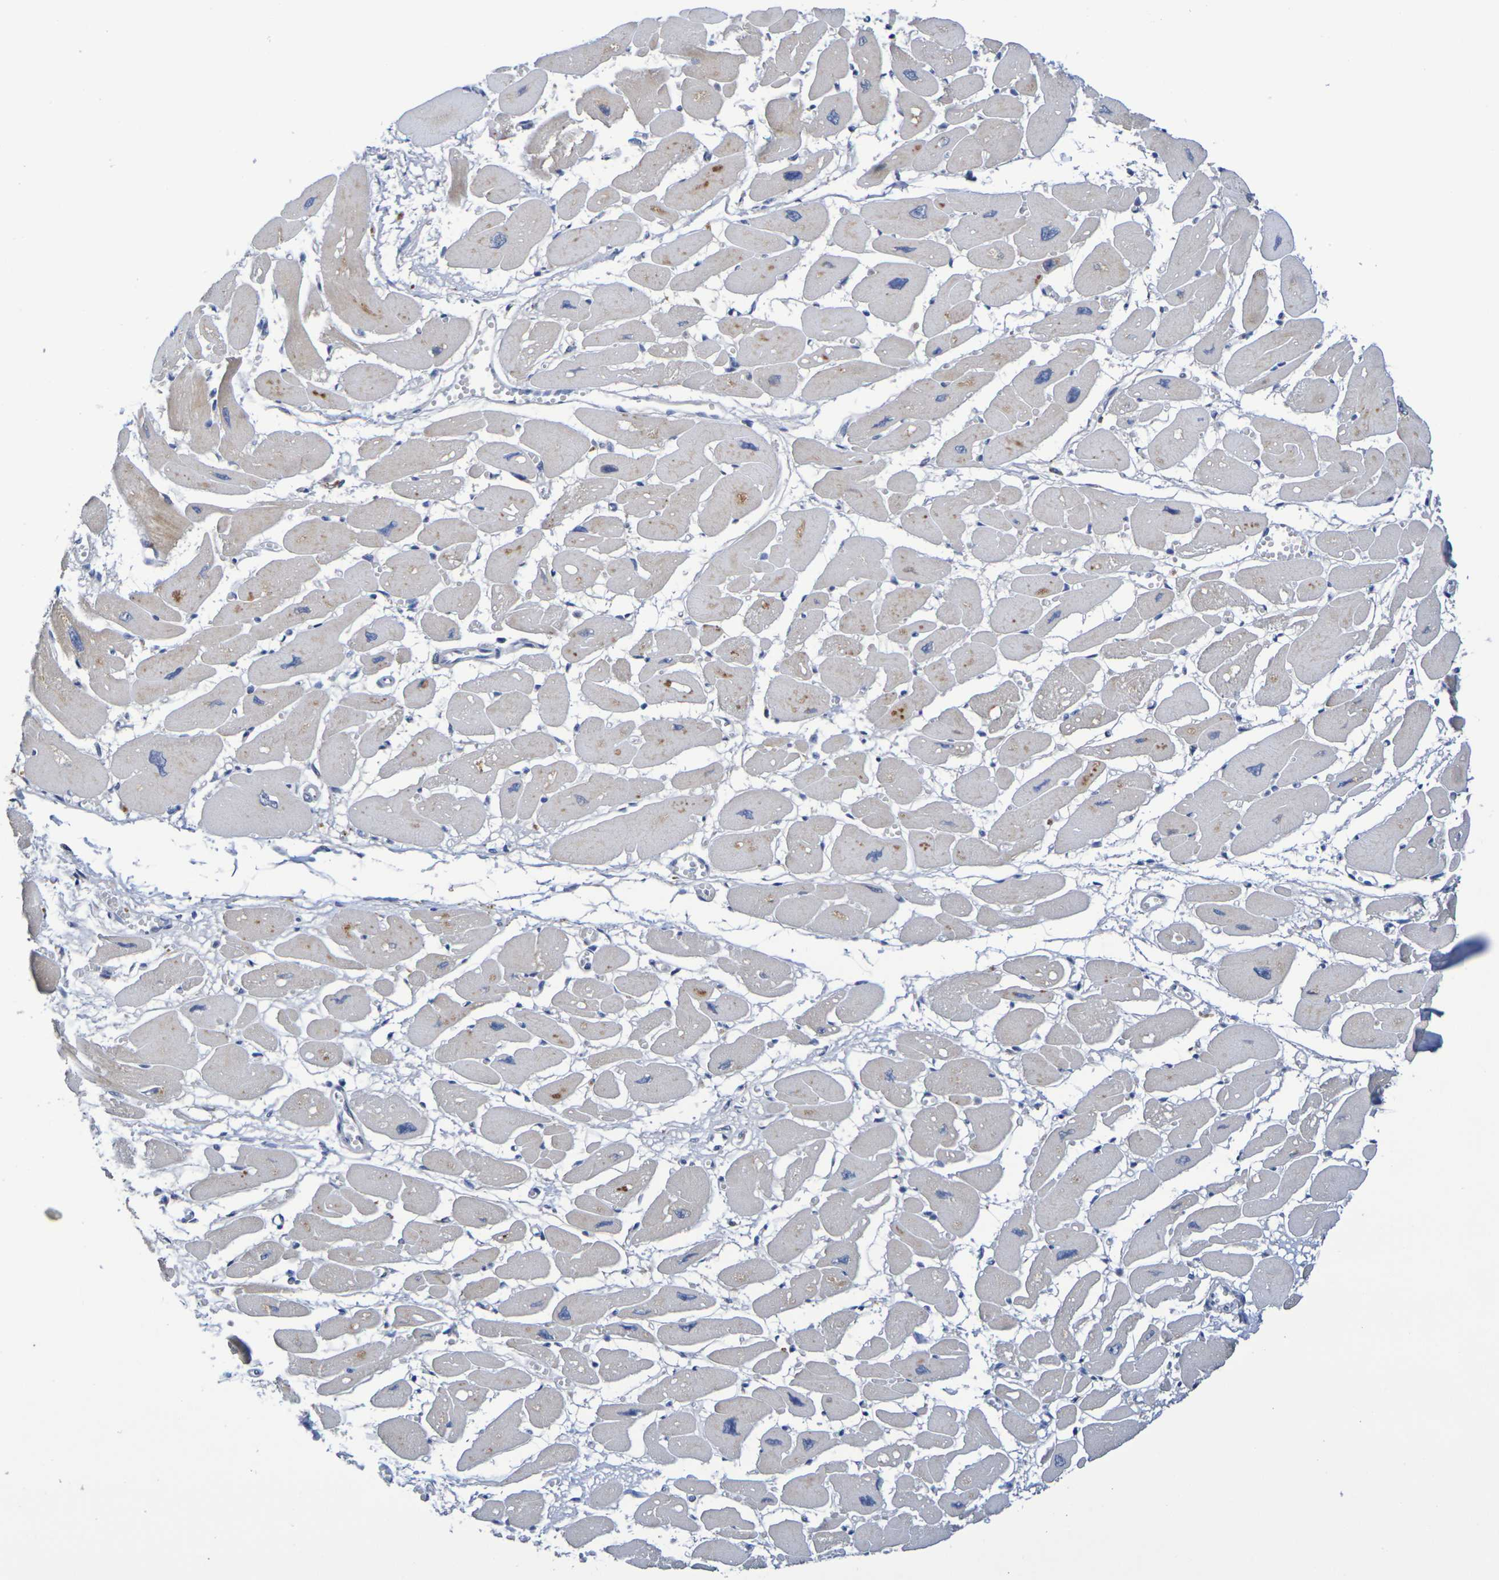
{"staining": {"intensity": "weak", "quantity": "25%-75%", "location": "cytoplasmic/membranous"}, "tissue": "heart muscle", "cell_type": "Cardiomyocytes", "image_type": "normal", "snomed": [{"axis": "morphology", "description": "Normal tissue, NOS"}, {"axis": "topography", "description": "Heart"}], "caption": "This photomicrograph displays IHC staining of unremarkable heart muscle, with low weak cytoplasmic/membranous staining in about 25%-75% of cardiomyocytes.", "gene": "SDC4", "patient": {"sex": "female", "age": 54}}